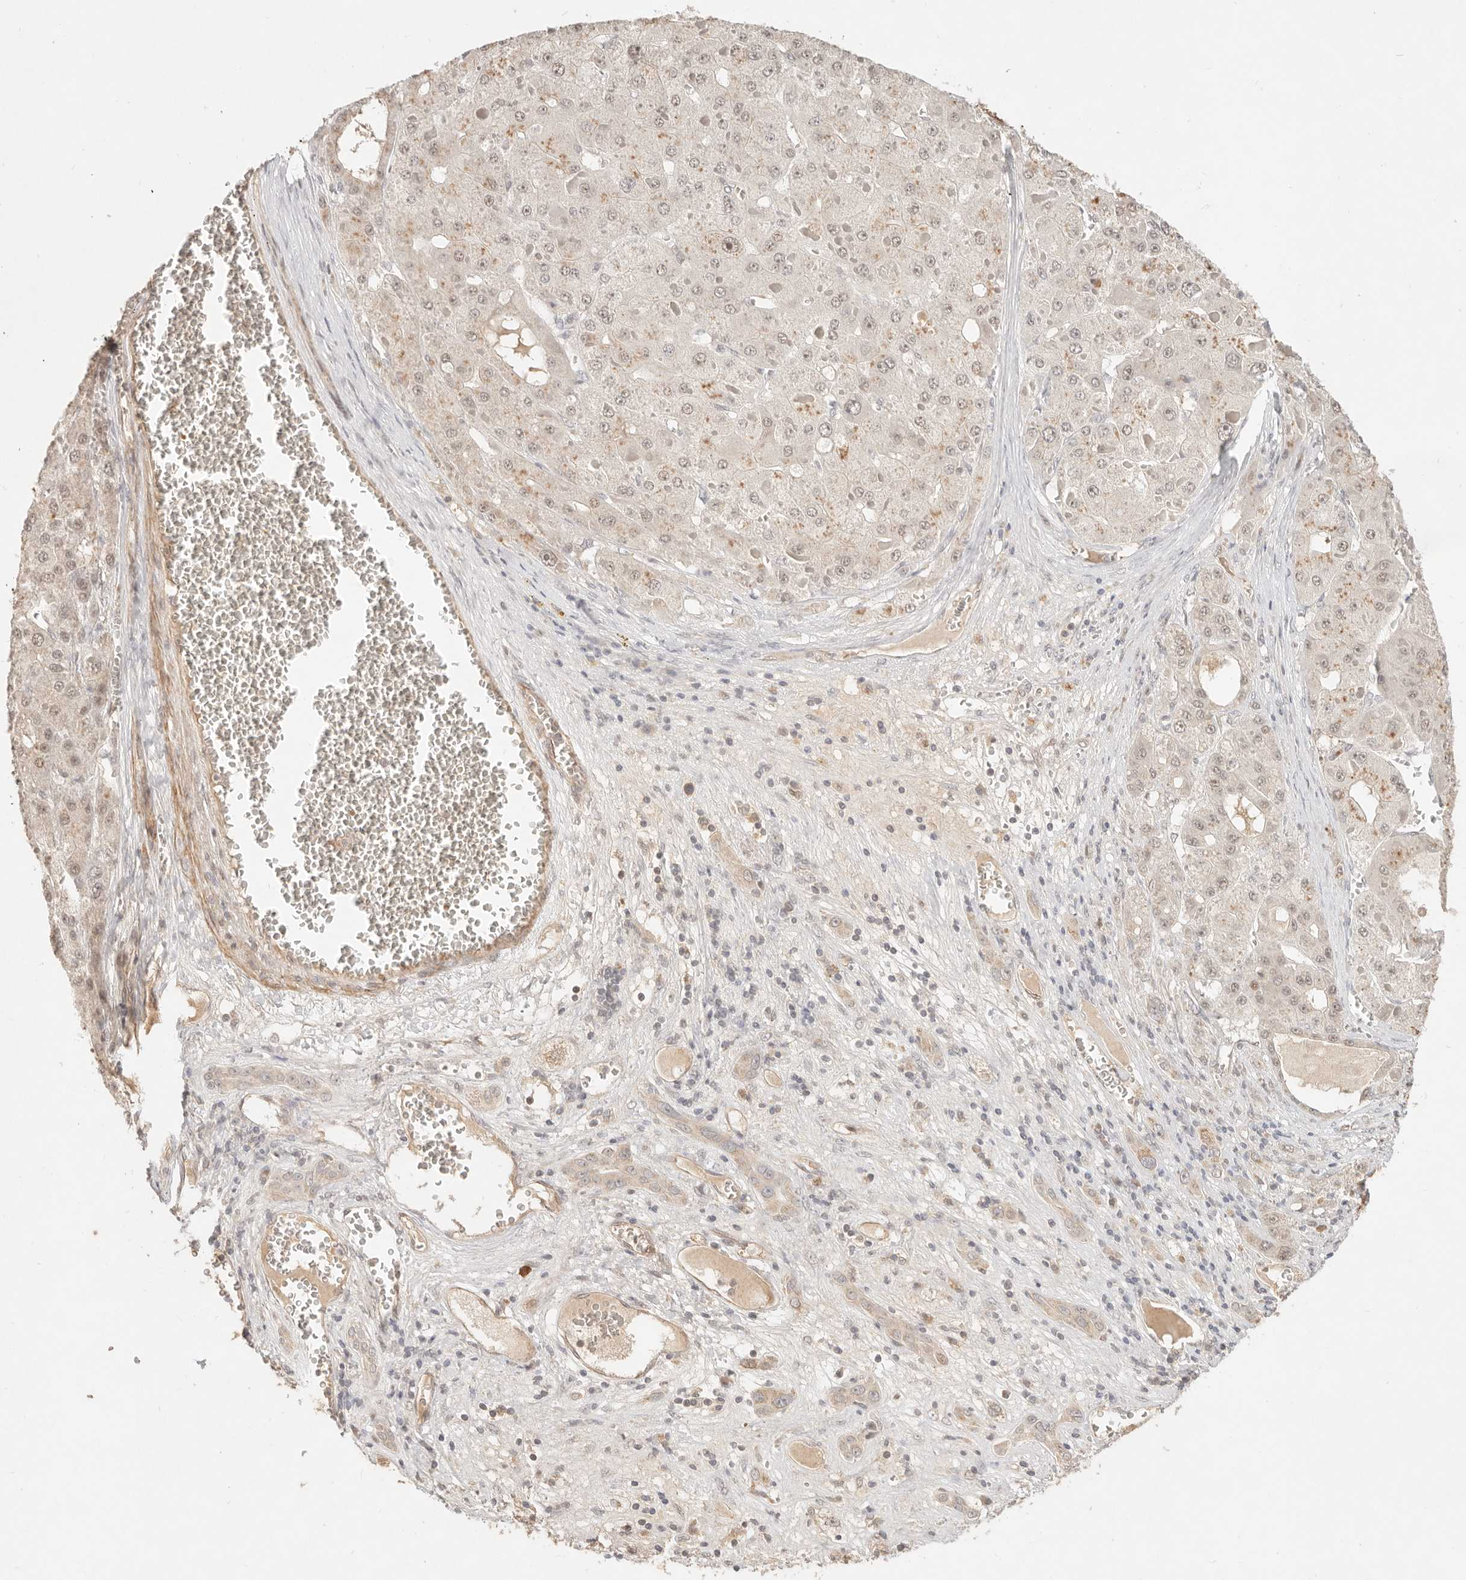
{"staining": {"intensity": "weak", "quantity": ">75%", "location": "nuclear"}, "tissue": "liver cancer", "cell_type": "Tumor cells", "image_type": "cancer", "snomed": [{"axis": "morphology", "description": "Carcinoma, Hepatocellular, NOS"}, {"axis": "topography", "description": "Liver"}], "caption": "Approximately >75% of tumor cells in human liver hepatocellular carcinoma reveal weak nuclear protein staining as visualized by brown immunohistochemical staining.", "gene": "MEP1A", "patient": {"sex": "female", "age": 73}}